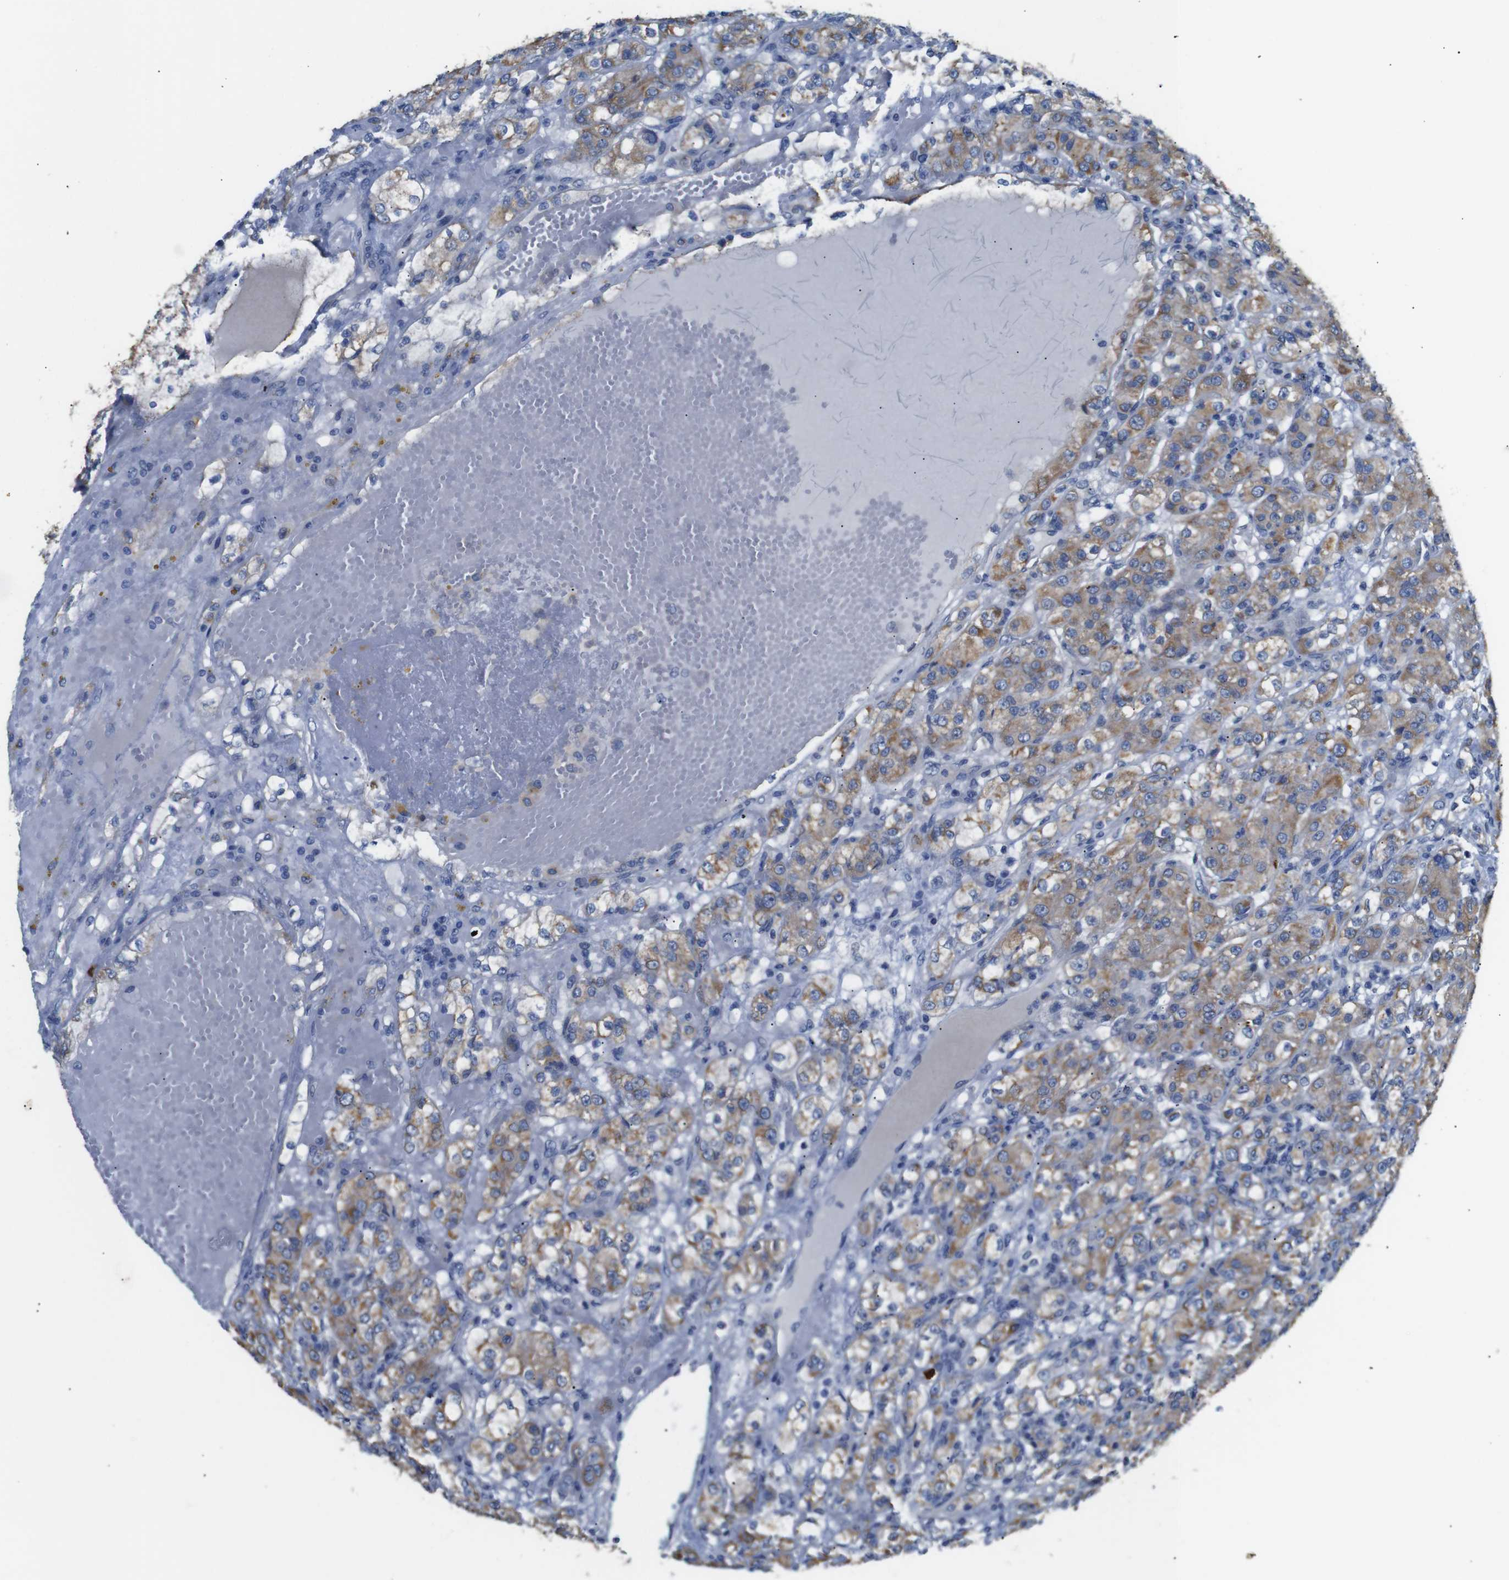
{"staining": {"intensity": "moderate", "quantity": ">75%", "location": "cytoplasmic/membranous"}, "tissue": "renal cancer", "cell_type": "Tumor cells", "image_type": "cancer", "snomed": [{"axis": "morphology", "description": "Normal tissue, NOS"}, {"axis": "morphology", "description": "Adenocarcinoma, NOS"}, {"axis": "topography", "description": "Kidney"}], "caption": "Immunohistochemistry histopathology image of renal cancer (adenocarcinoma) stained for a protein (brown), which demonstrates medium levels of moderate cytoplasmic/membranous staining in approximately >75% of tumor cells.", "gene": "ALOX15", "patient": {"sex": "male", "age": 61}}